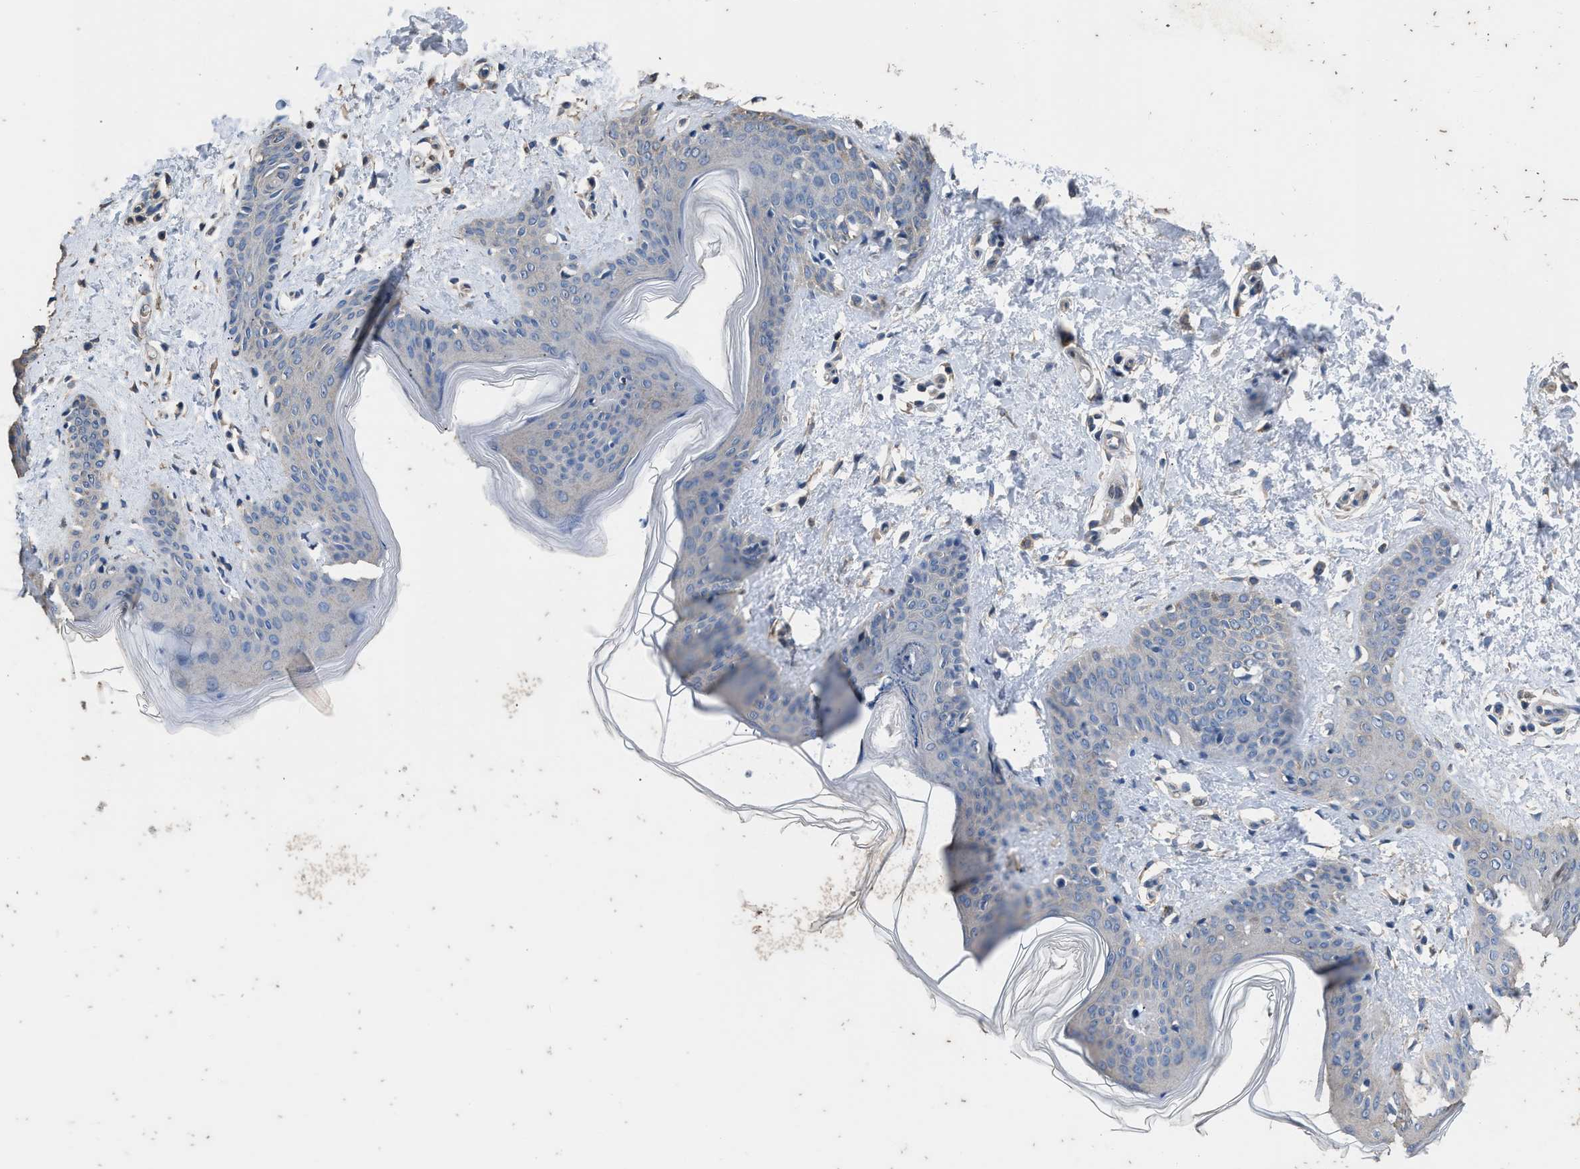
{"staining": {"intensity": "weak", "quantity": ">75%", "location": "cytoplasmic/membranous"}, "tissue": "skin", "cell_type": "Fibroblasts", "image_type": "normal", "snomed": [{"axis": "morphology", "description": "Normal tissue, NOS"}, {"axis": "topography", "description": "Skin"}], "caption": "Immunohistochemical staining of unremarkable human skin exhibits >75% levels of weak cytoplasmic/membranous protein expression in approximately >75% of fibroblasts. The staining is performed using DAB brown chromogen to label protein expression. The nuclei are counter-stained blue using hematoxylin.", "gene": "ITSN1", "patient": {"sex": "female", "age": 17}}